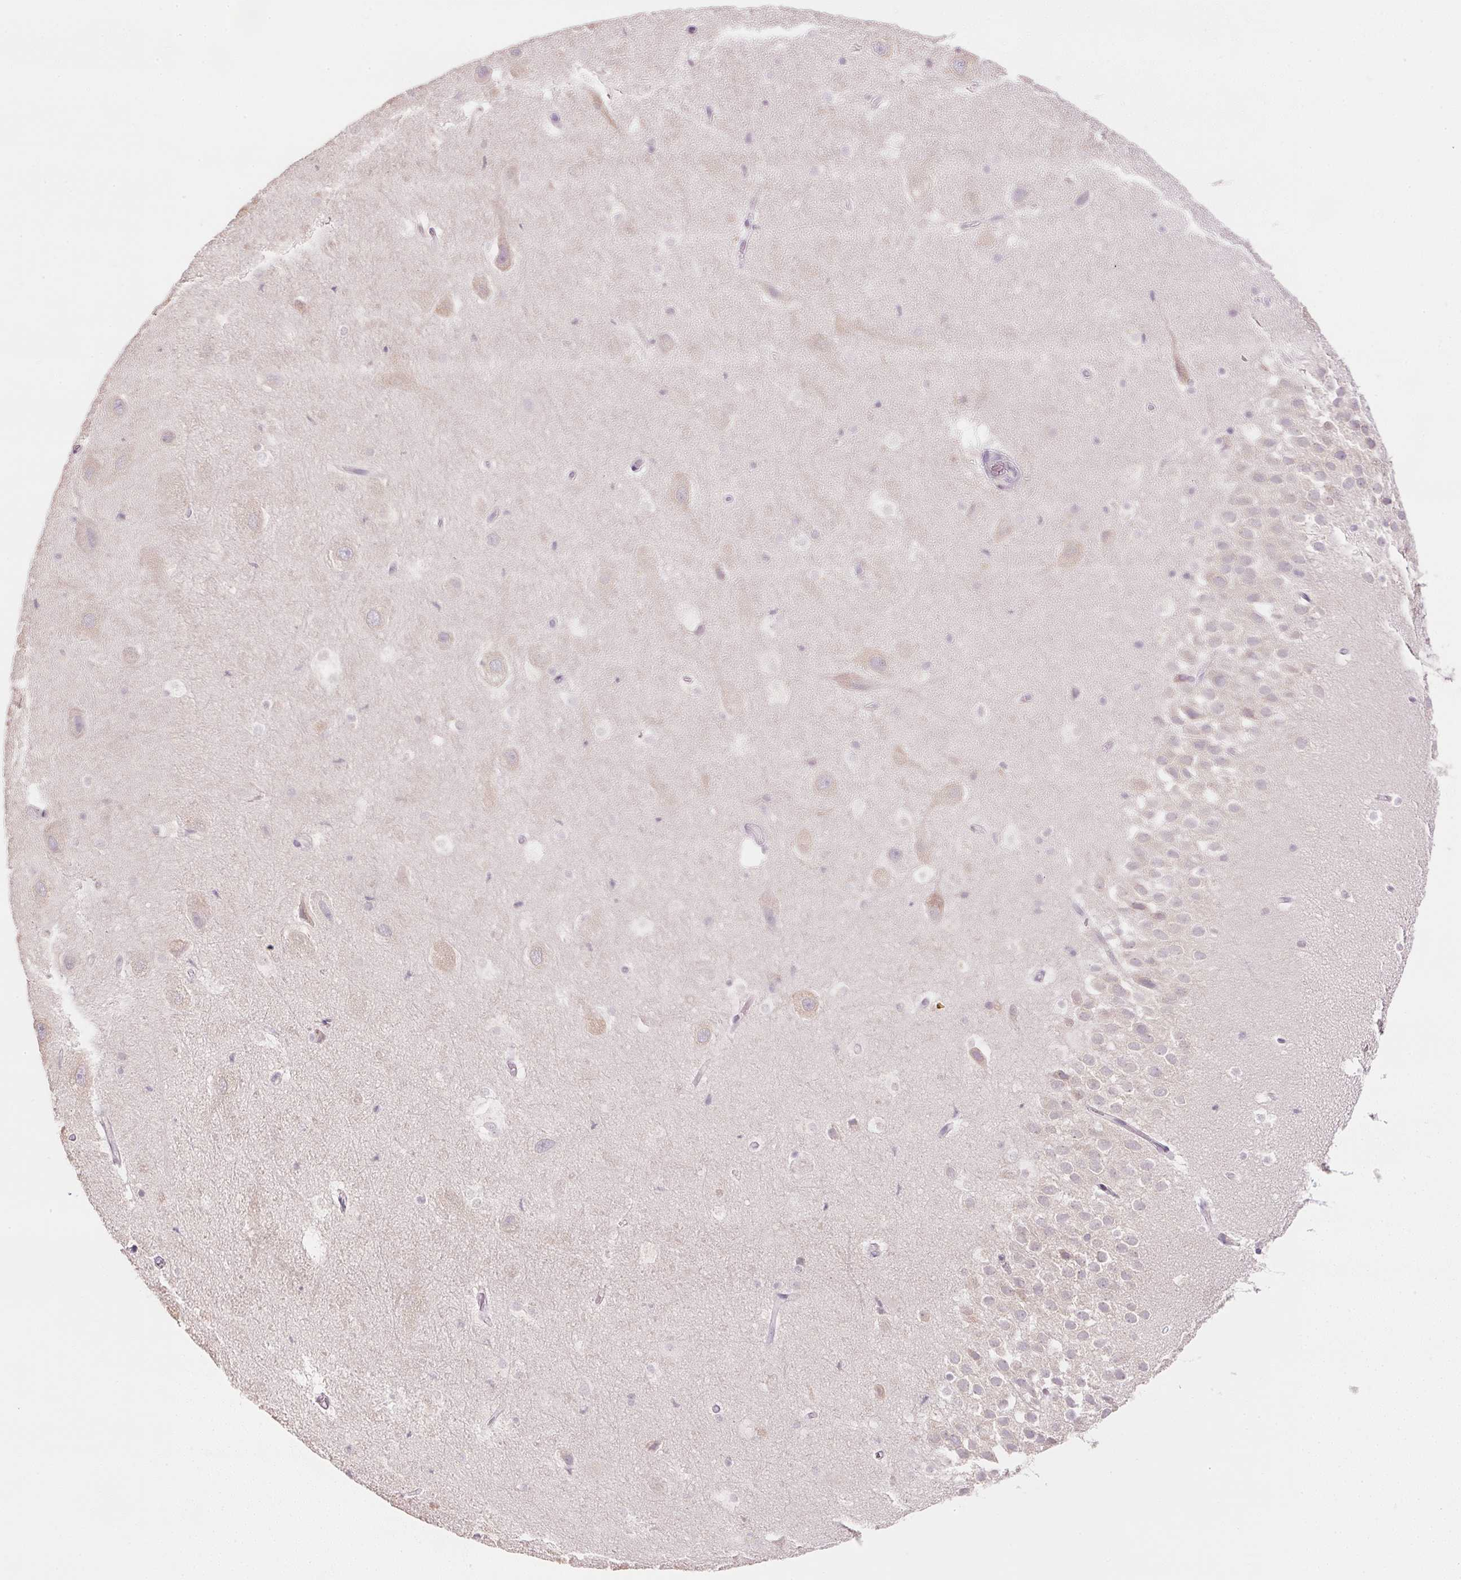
{"staining": {"intensity": "negative", "quantity": "none", "location": "none"}, "tissue": "hippocampus", "cell_type": "Glial cells", "image_type": "normal", "snomed": [{"axis": "morphology", "description": "Normal tissue, NOS"}, {"axis": "topography", "description": "Hippocampus"}], "caption": "DAB (3,3'-diaminobenzidine) immunohistochemical staining of benign hippocampus exhibits no significant staining in glial cells.", "gene": "DHCR24", "patient": {"sex": "male", "age": 26}}